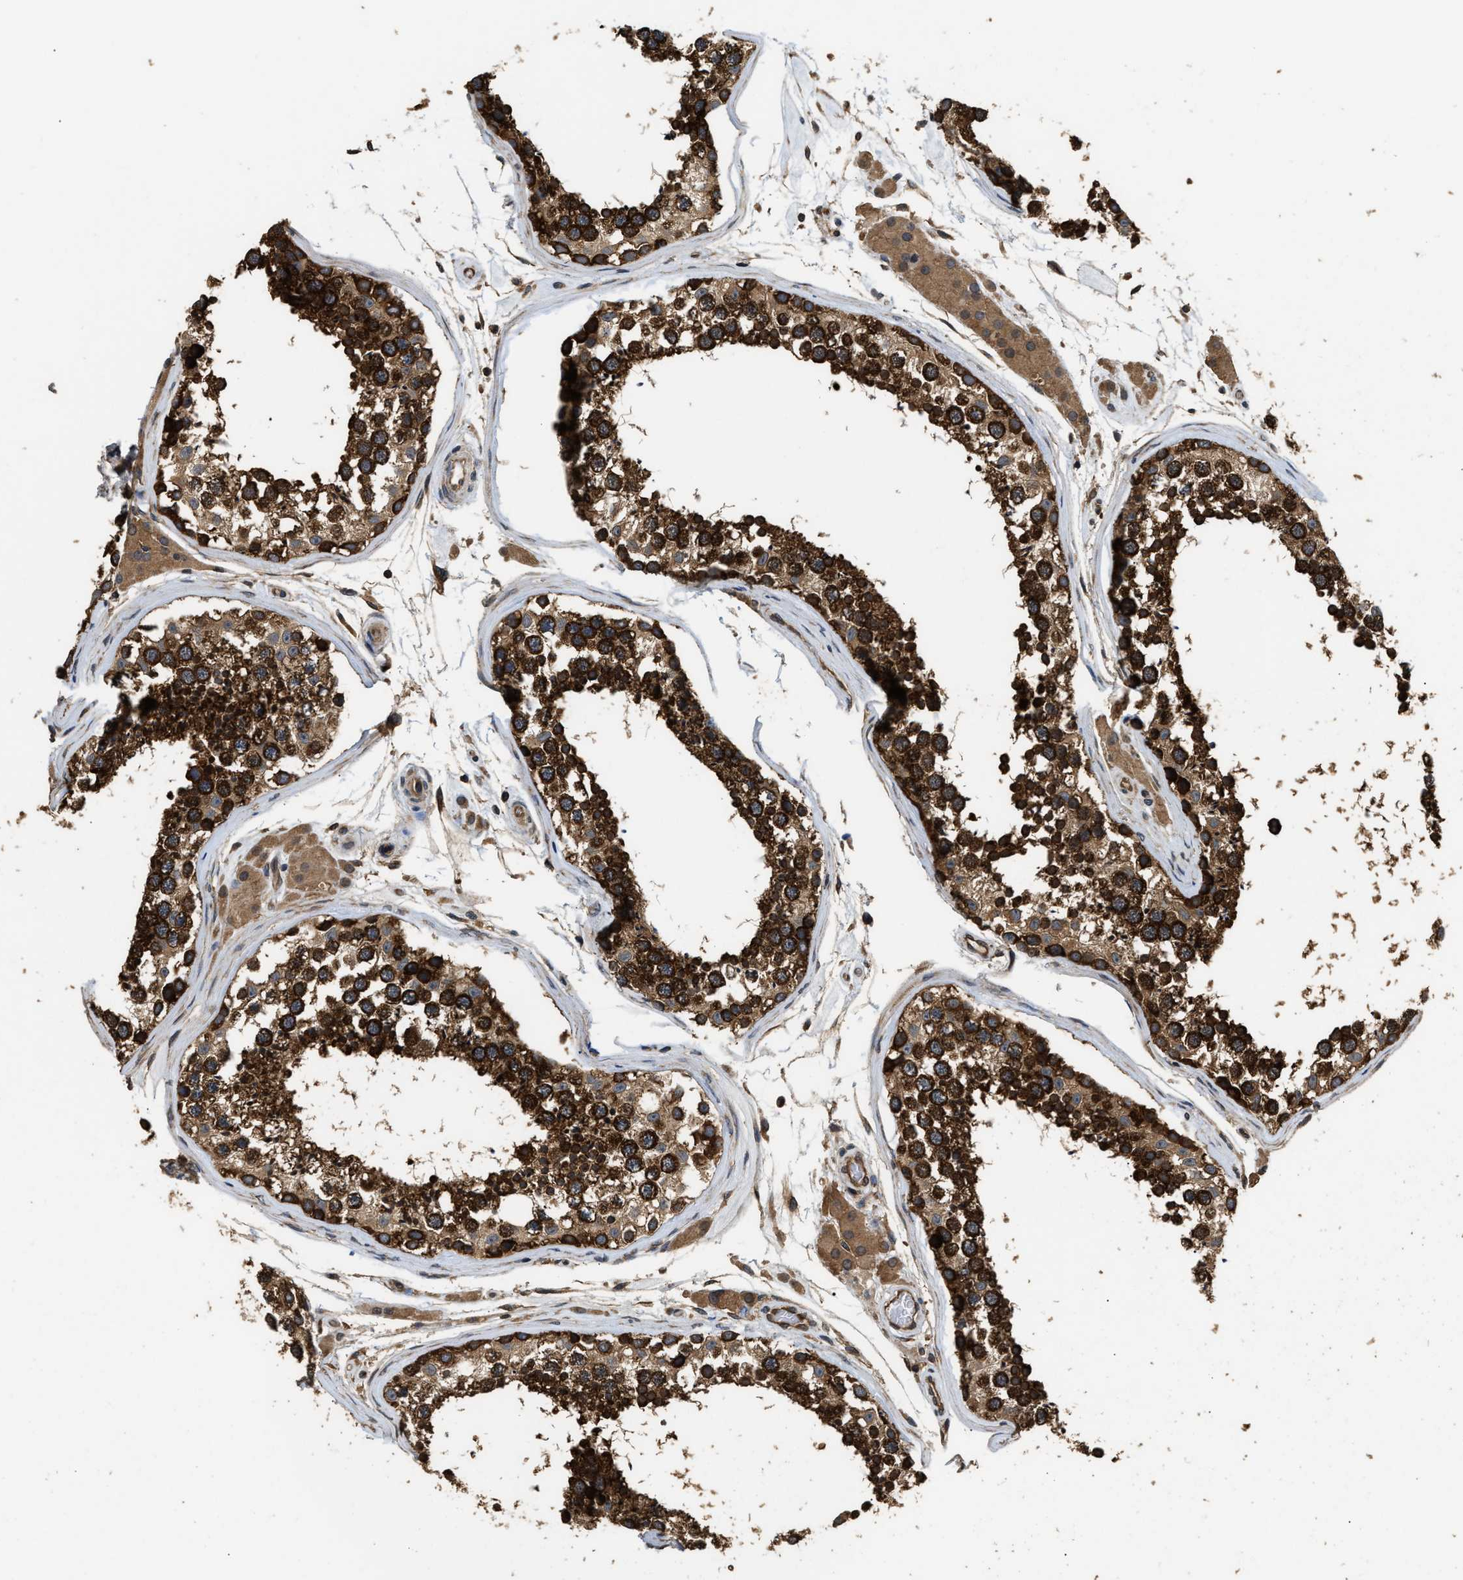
{"staining": {"intensity": "strong", "quantity": ">75%", "location": "cytoplasmic/membranous"}, "tissue": "testis", "cell_type": "Cells in seminiferous ducts", "image_type": "normal", "snomed": [{"axis": "morphology", "description": "Normal tissue, NOS"}, {"axis": "topography", "description": "Testis"}], "caption": "An IHC histopathology image of normal tissue is shown. Protein staining in brown labels strong cytoplasmic/membranous positivity in testis within cells in seminiferous ducts. Immunohistochemistry stains the protein in brown and the nuclei are stained blue.", "gene": "DNAJC2", "patient": {"sex": "male", "age": 46}}